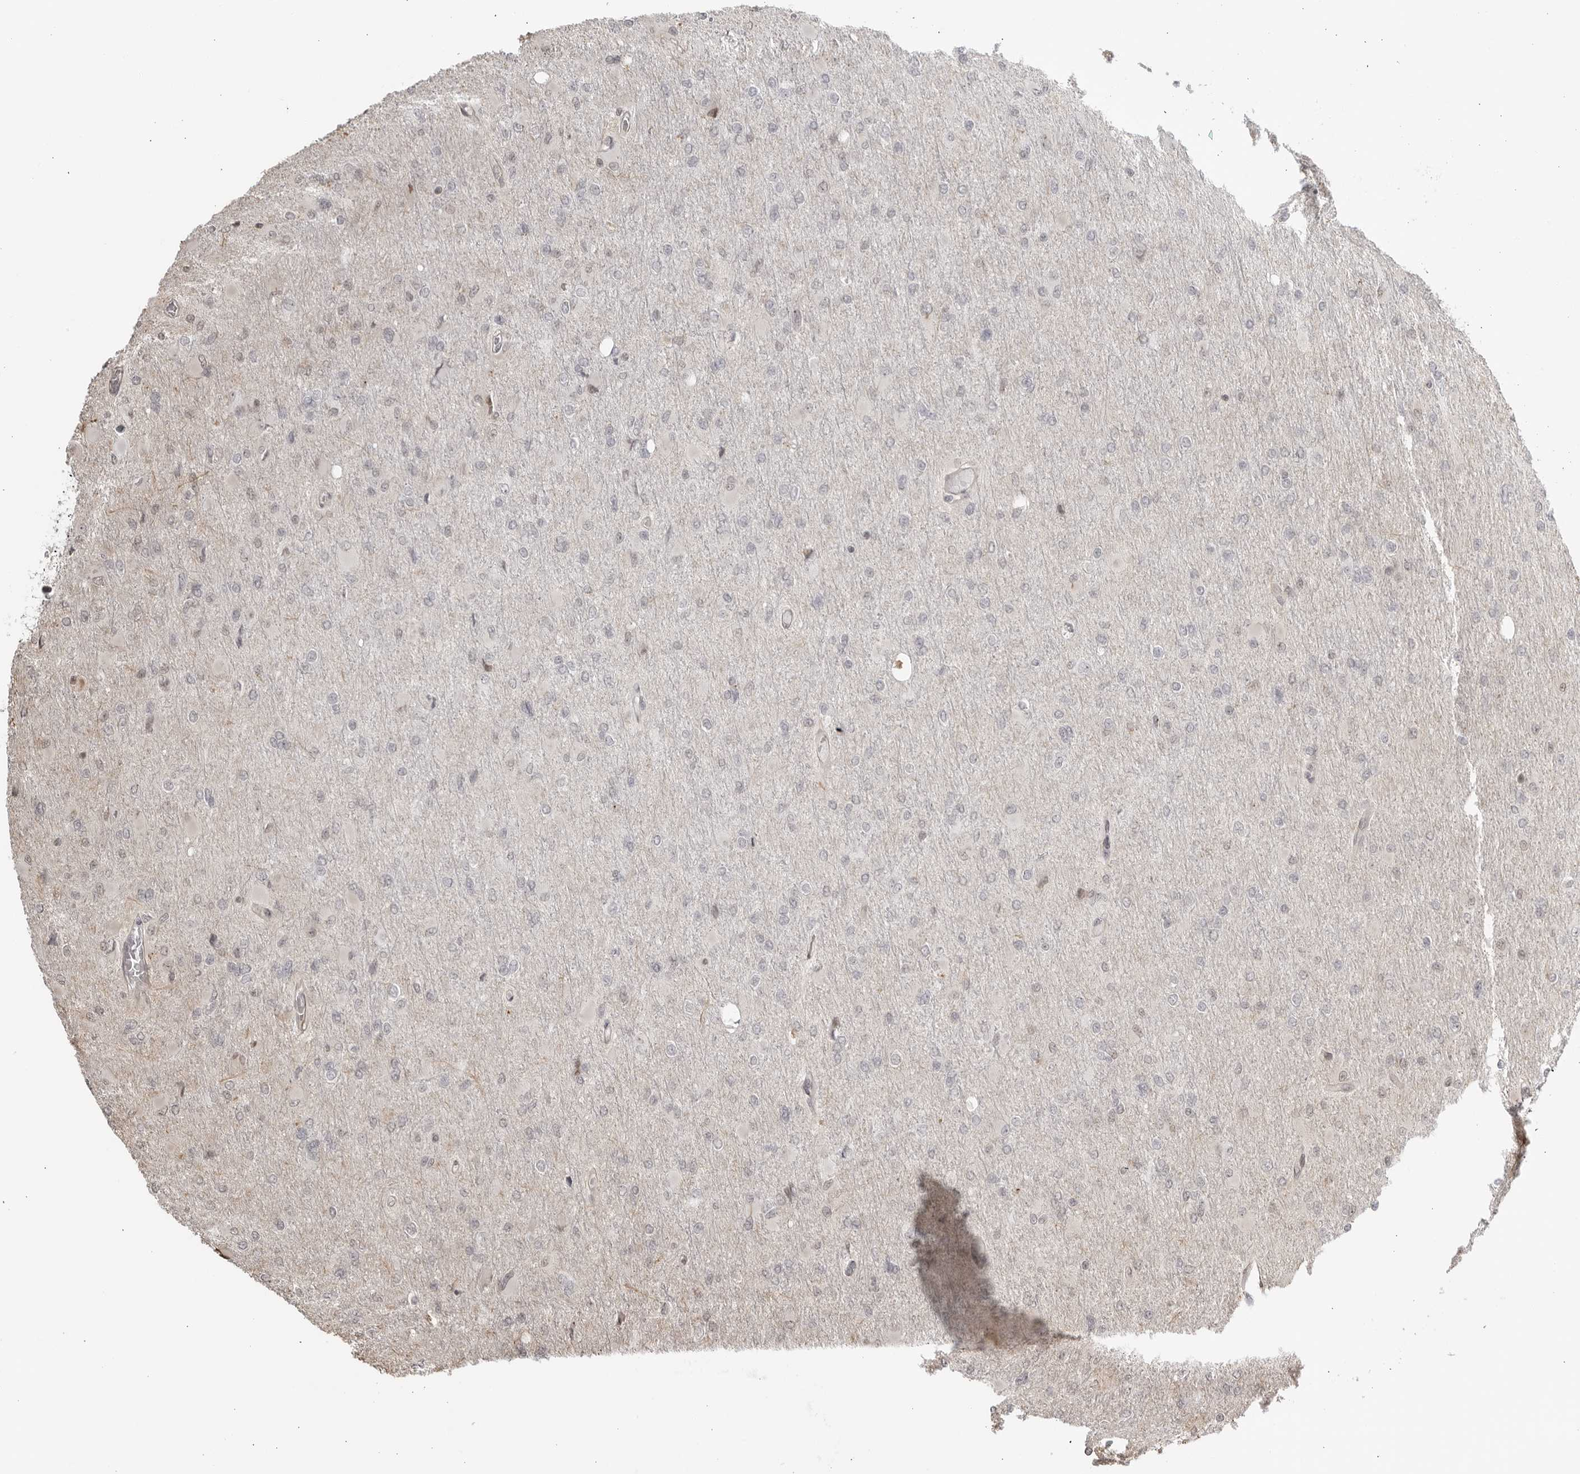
{"staining": {"intensity": "negative", "quantity": "none", "location": "none"}, "tissue": "glioma", "cell_type": "Tumor cells", "image_type": "cancer", "snomed": [{"axis": "morphology", "description": "Glioma, malignant, High grade"}, {"axis": "topography", "description": "Cerebral cortex"}], "caption": "The immunohistochemistry photomicrograph has no significant staining in tumor cells of glioma tissue.", "gene": "TCF21", "patient": {"sex": "female", "age": 36}}